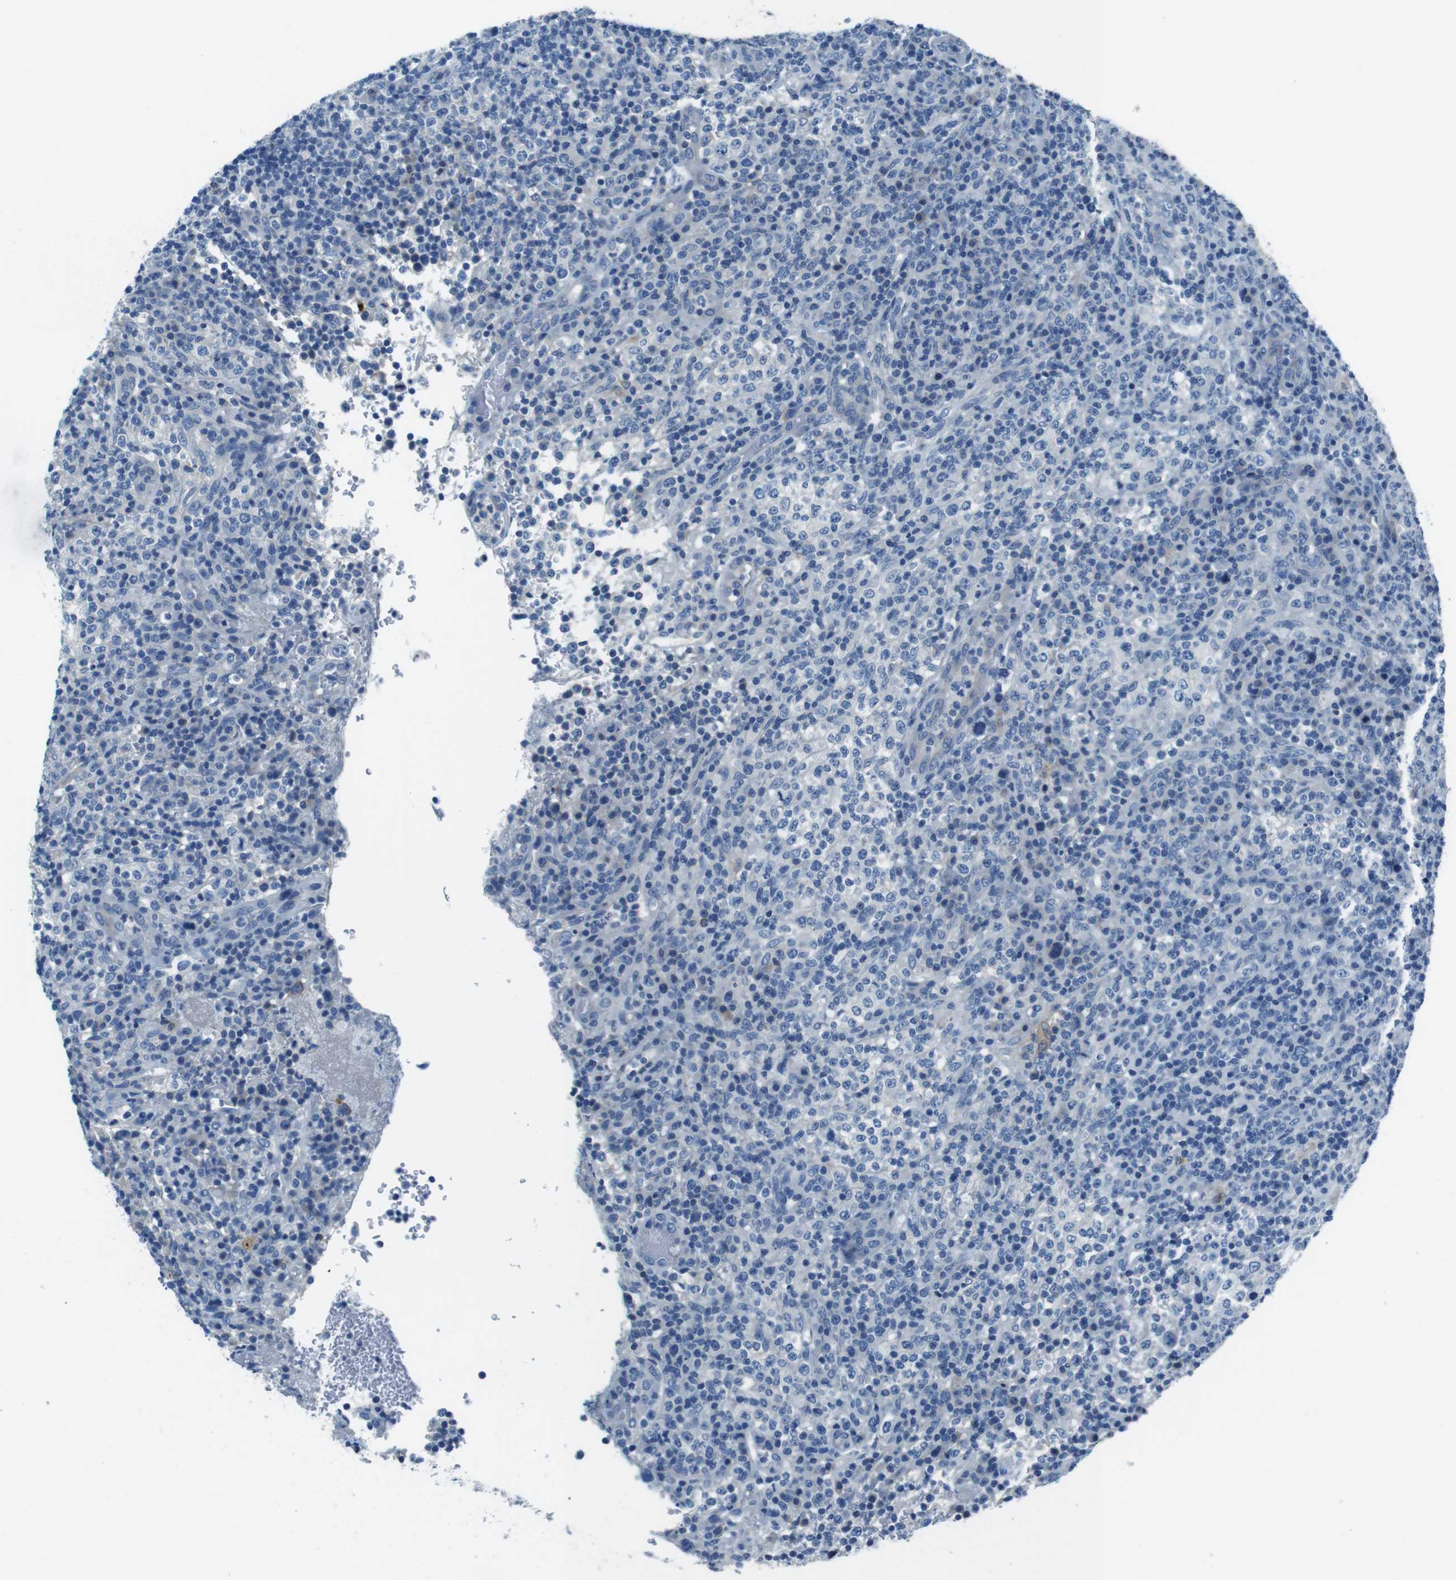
{"staining": {"intensity": "negative", "quantity": "none", "location": "none"}, "tissue": "lymphoma", "cell_type": "Tumor cells", "image_type": "cancer", "snomed": [{"axis": "morphology", "description": "Malignant lymphoma, non-Hodgkin's type, High grade"}, {"axis": "topography", "description": "Lymph node"}], "caption": "DAB immunohistochemical staining of human high-grade malignant lymphoma, non-Hodgkin's type displays no significant expression in tumor cells.", "gene": "TULP3", "patient": {"sex": "female", "age": 76}}